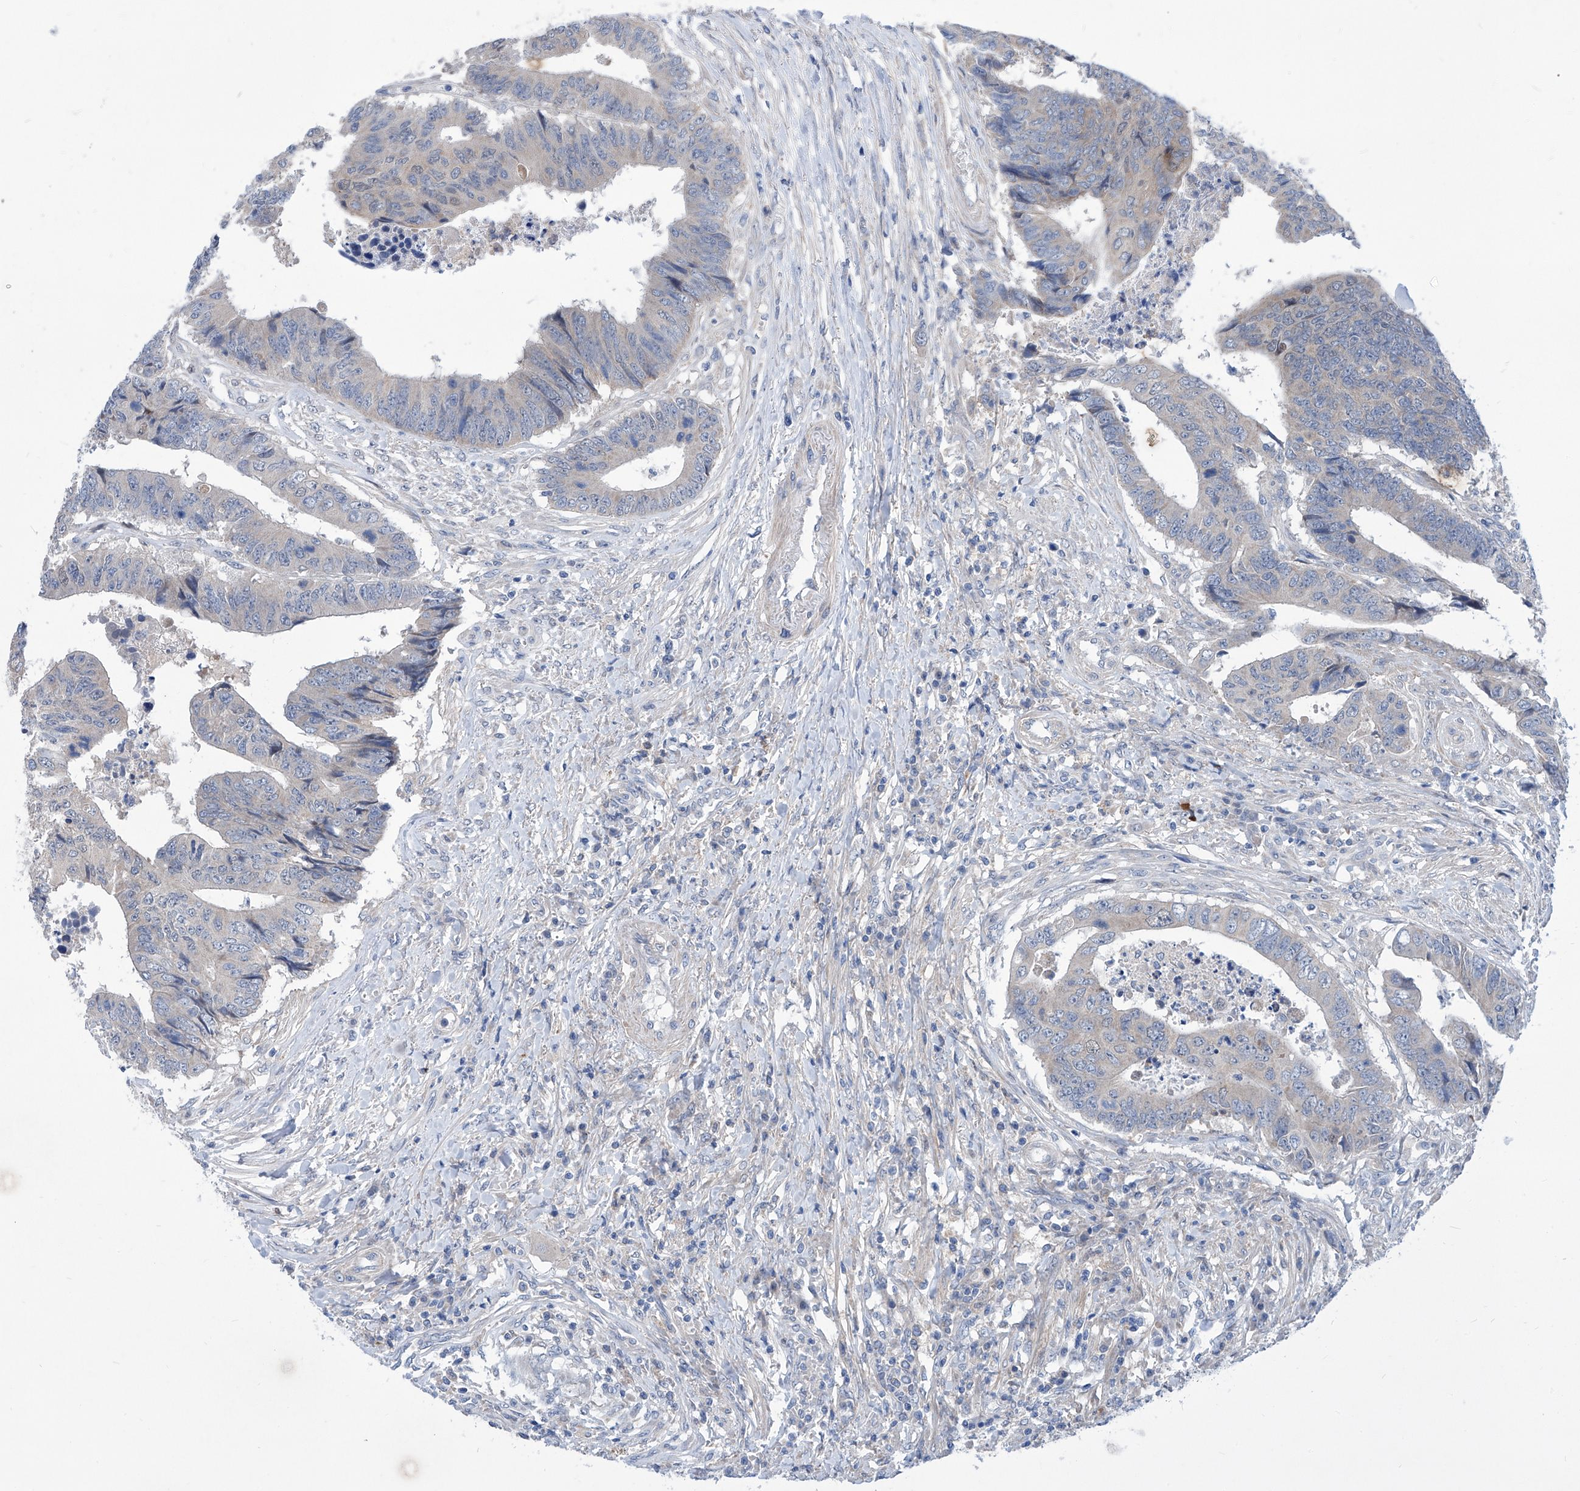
{"staining": {"intensity": "negative", "quantity": "none", "location": "none"}, "tissue": "colorectal cancer", "cell_type": "Tumor cells", "image_type": "cancer", "snomed": [{"axis": "morphology", "description": "Adenocarcinoma, NOS"}, {"axis": "topography", "description": "Rectum"}], "caption": "There is no significant staining in tumor cells of colorectal cancer.", "gene": "SRBD1", "patient": {"sex": "male", "age": 84}}